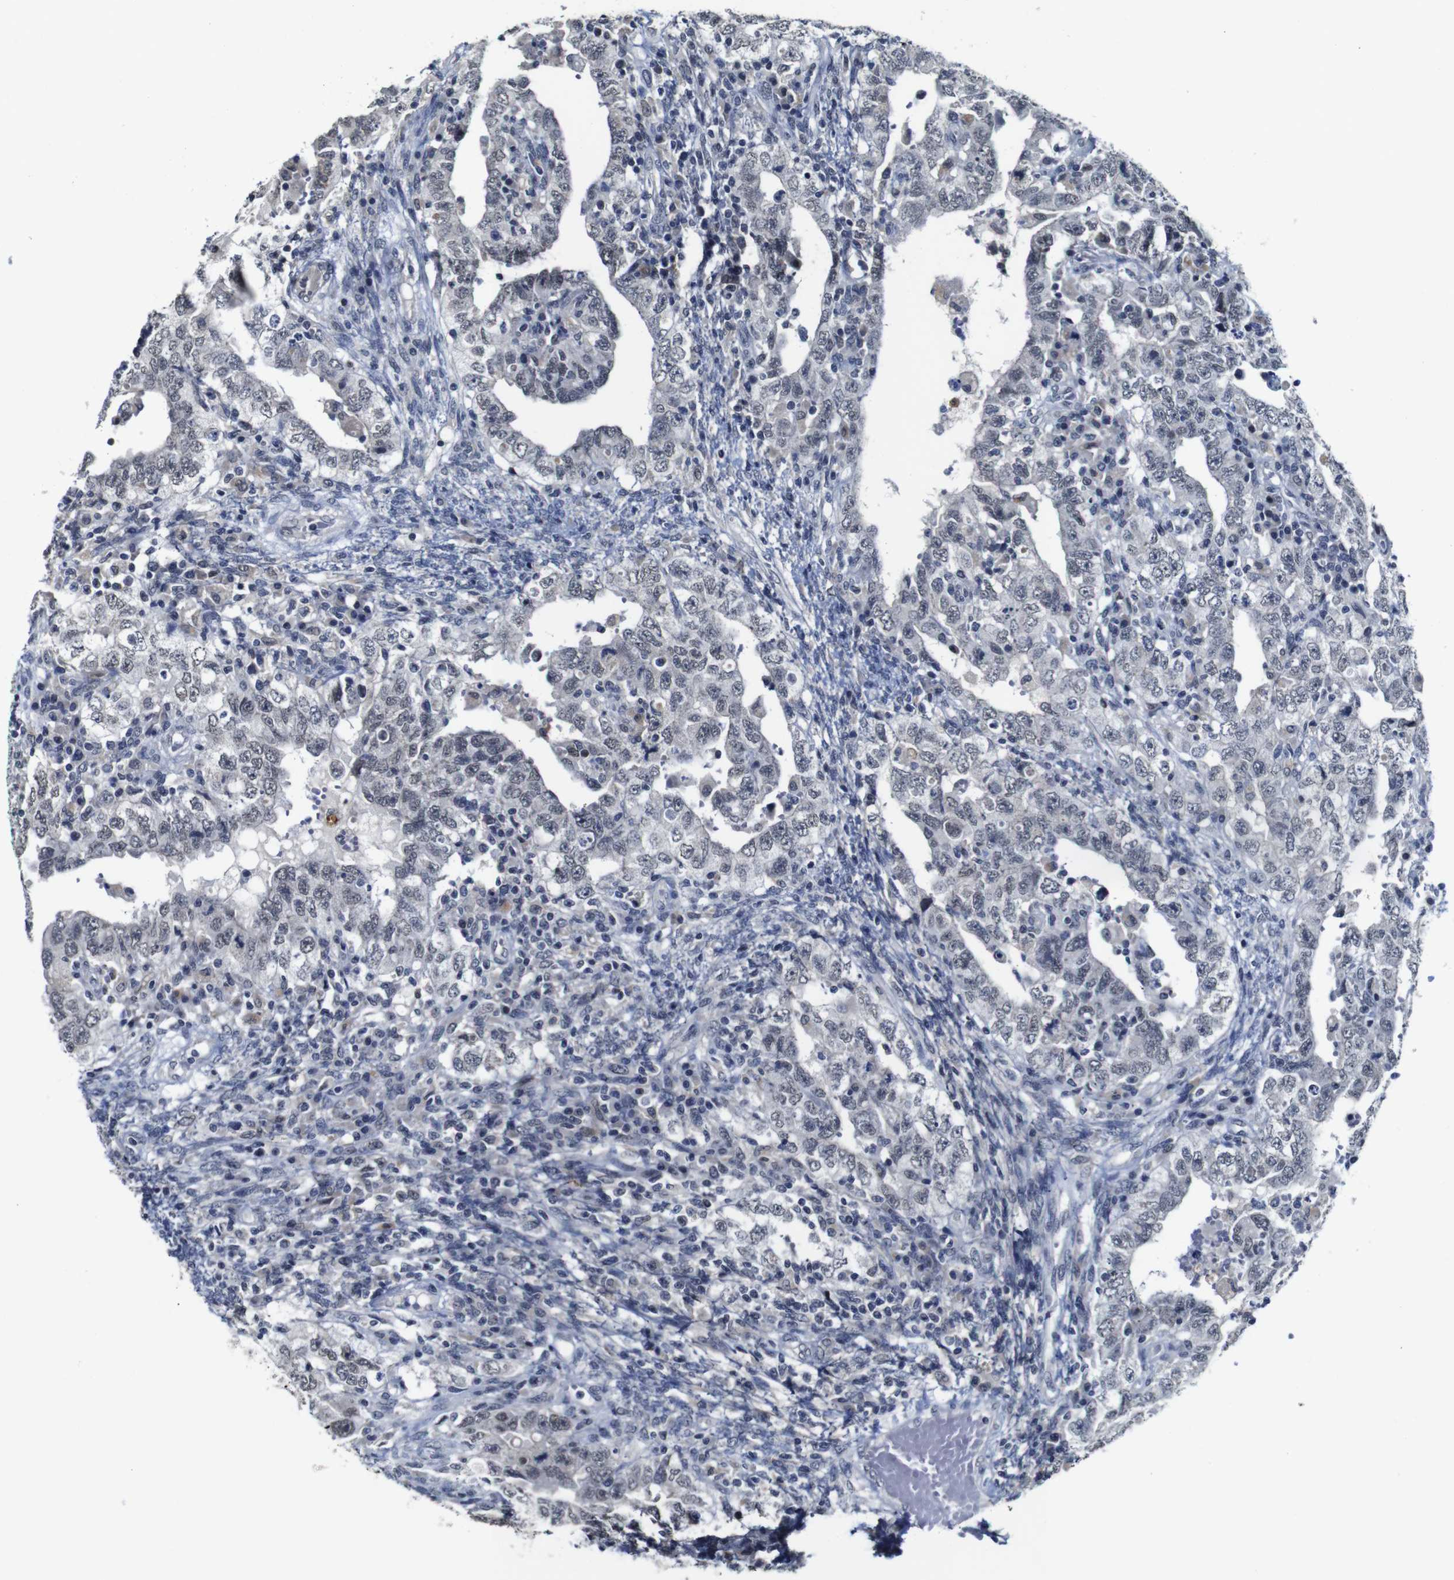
{"staining": {"intensity": "negative", "quantity": "none", "location": "none"}, "tissue": "testis cancer", "cell_type": "Tumor cells", "image_type": "cancer", "snomed": [{"axis": "morphology", "description": "Carcinoma, Embryonal, NOS"}, {"axis": "topography", "description": "Testis"}], "caption": "Human testis cancer (embryonal carcinoma) stained for a protein using immunohistochemistry shows no positivity in tumor cells.", "gene": "NTRK3", "patient": {"sex": "male", "age": 26}}